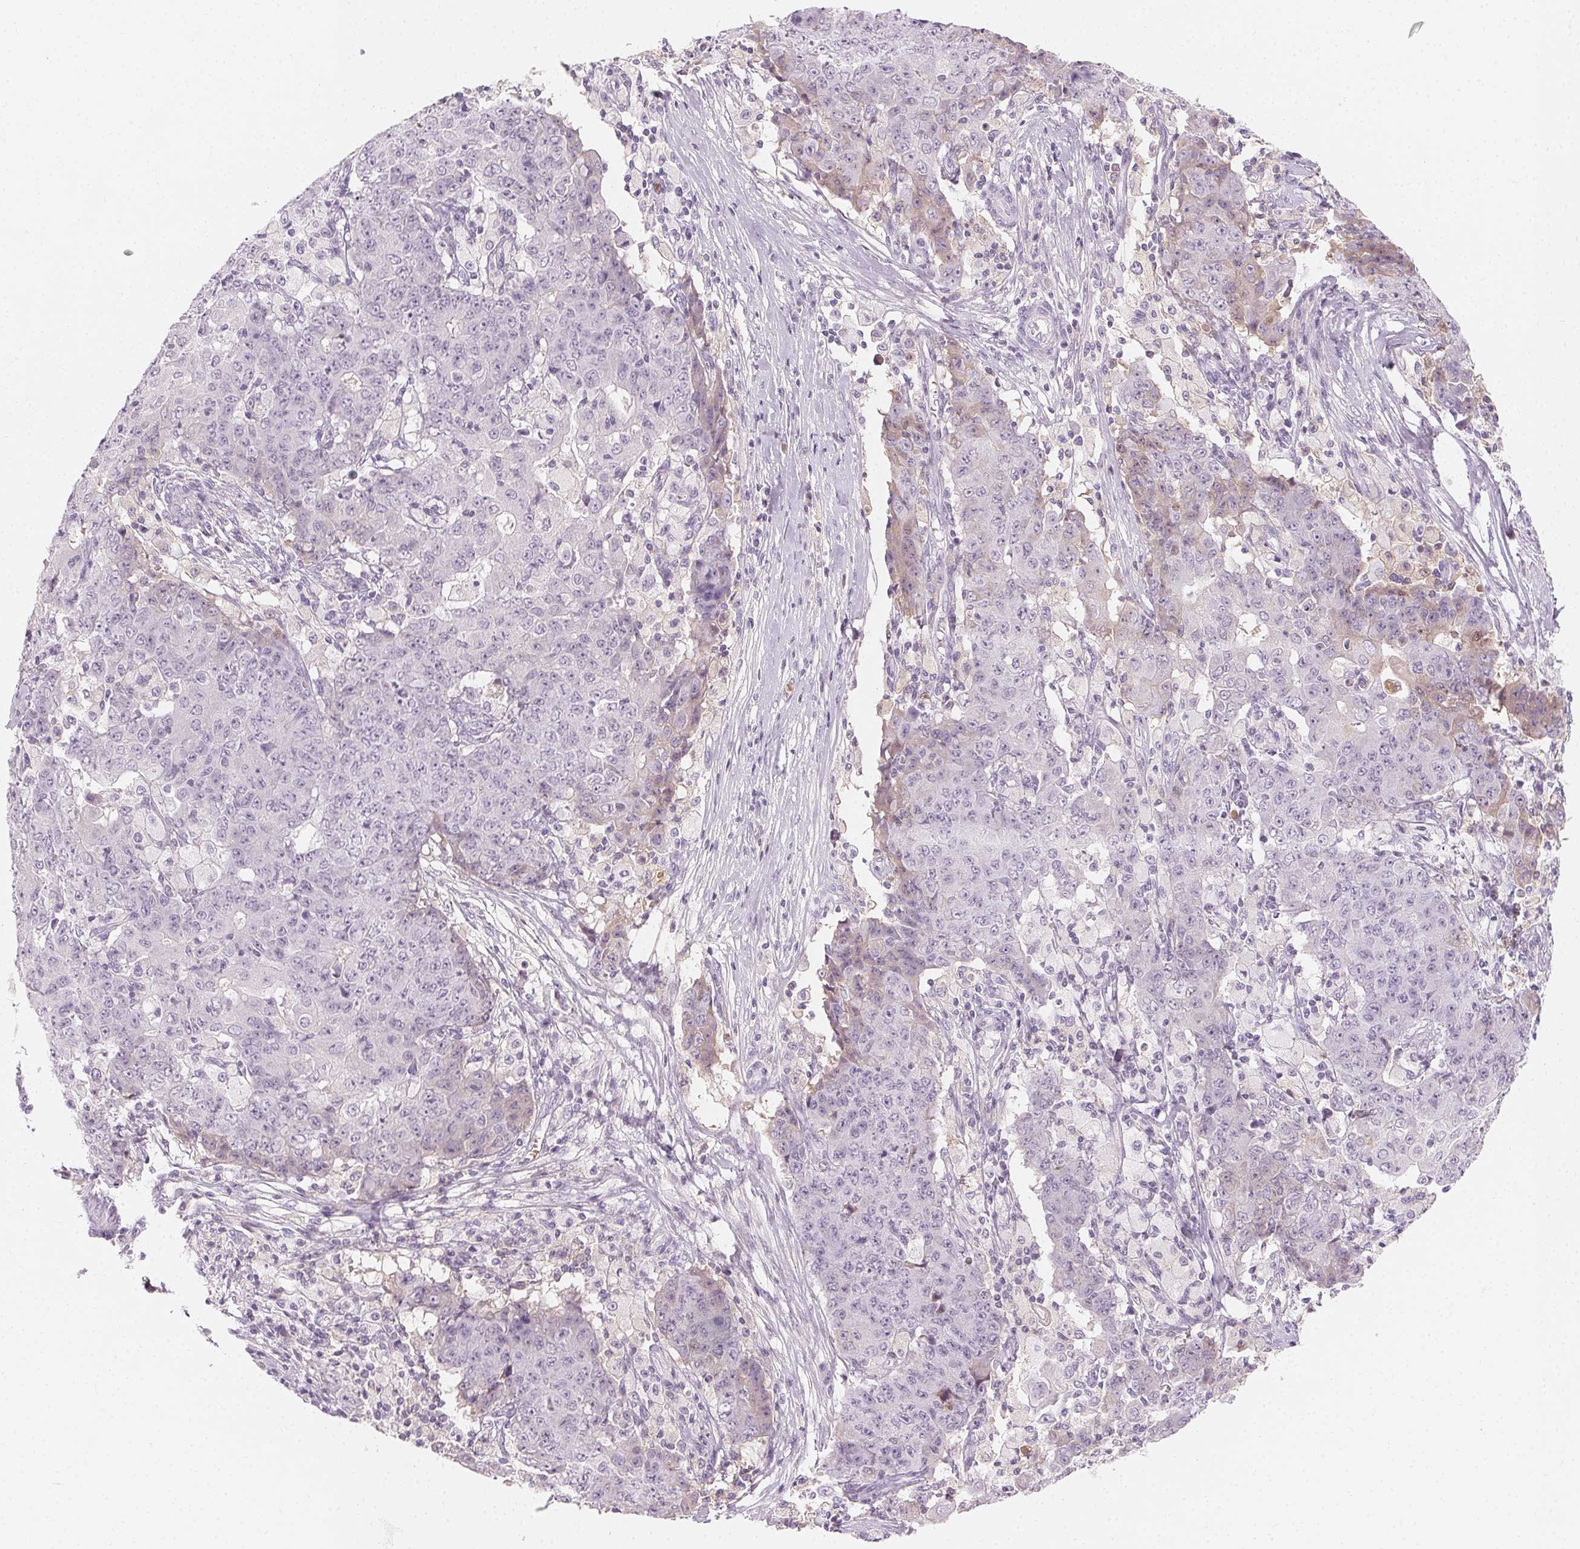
{"staining": {"intensity": "negative", "quantity": "none", "location": "none"}, "tissue": "ovarian cancer", "cell_type": "Tumor cells", "image_type": "cancer", "snomed": [{"axis": "morphology", "description": "Carcinoma, endometroid"}, {"axis": "topography", "description": "Ovary"}], "caption": "Ovarian endometroid carcinoma stained for a protein using immunohistochemistry (IHC) demonstrates no staining tumor cells.", "gene": "AFM", "patient": {"sex": "female", "age": 42}}